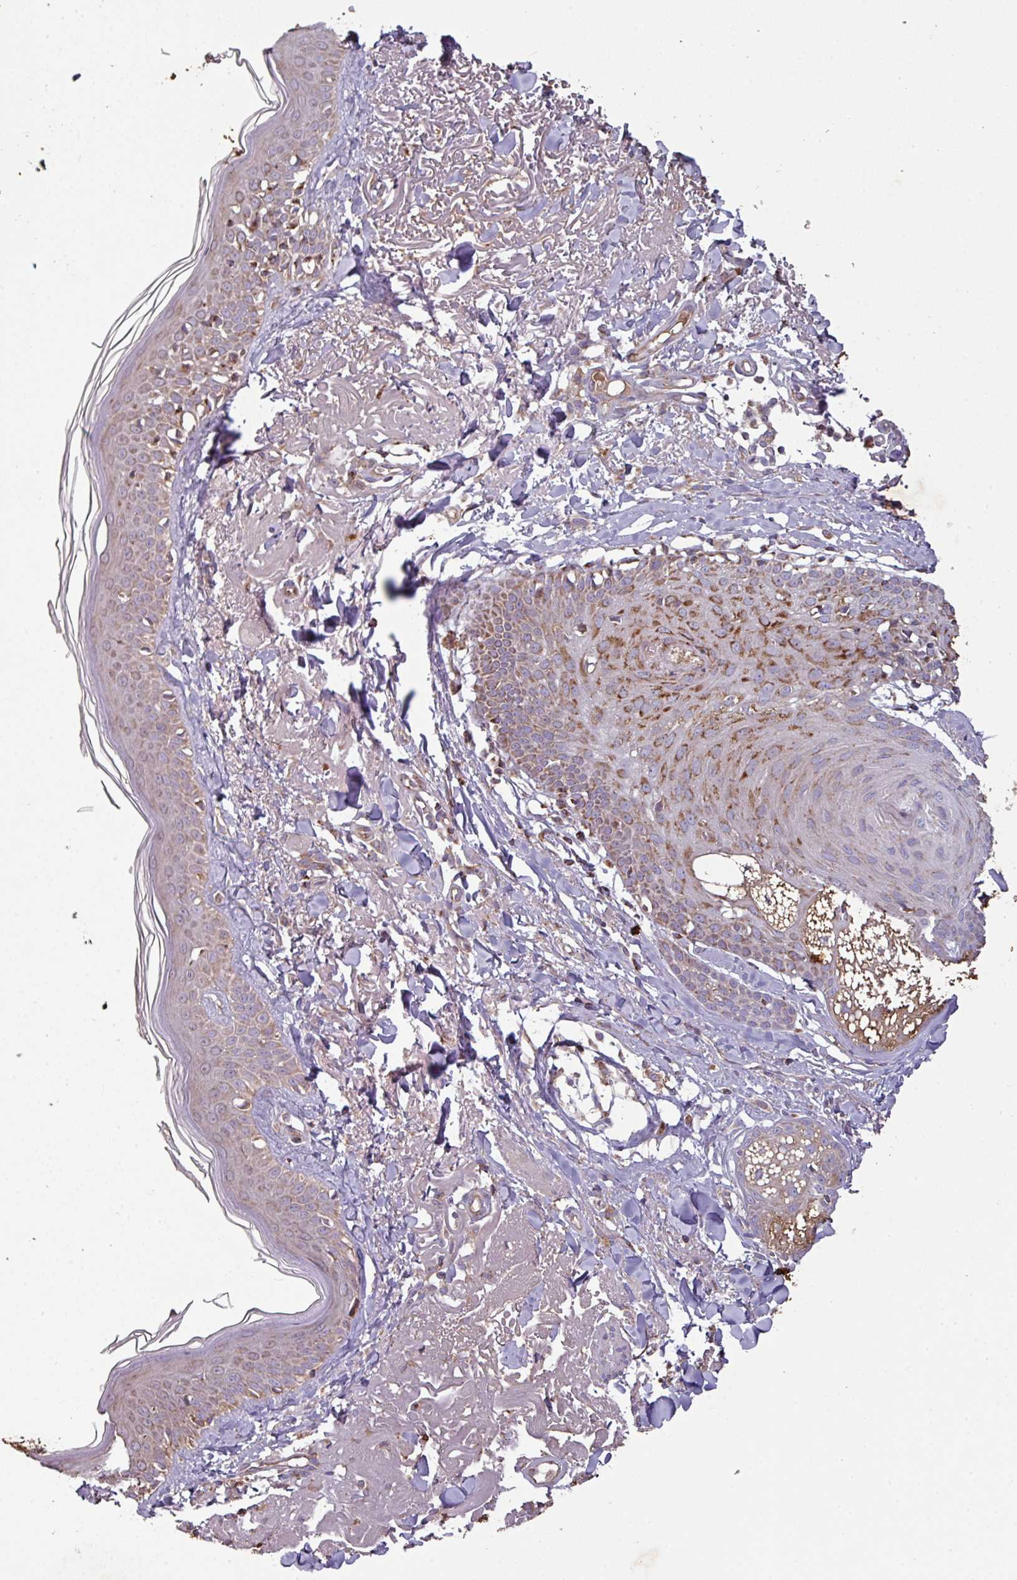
{"staining": {"intensity": "weak", "quantity": ">75%", "location": "cytoplasmic/membranous"}, "tissue": "skin", "cell_type": "Fibroblasts", "image_type": "normal", "snomed": [{"axis": "morphology", "description": "Normal tissue, NOS"}, {"axis": "morphology", "description": "Malignant melanoma, NOS"}, {"axis": "topography", "description": "Skin"}], "caption": "Skin stained with immunohistochemistry (IHC) reveals weak cytoplasmic/membranous expression in about >75% of fibroblasts.", "gene": "ENSG00000260170", "patient": {"sex": "male", "age": 80}}